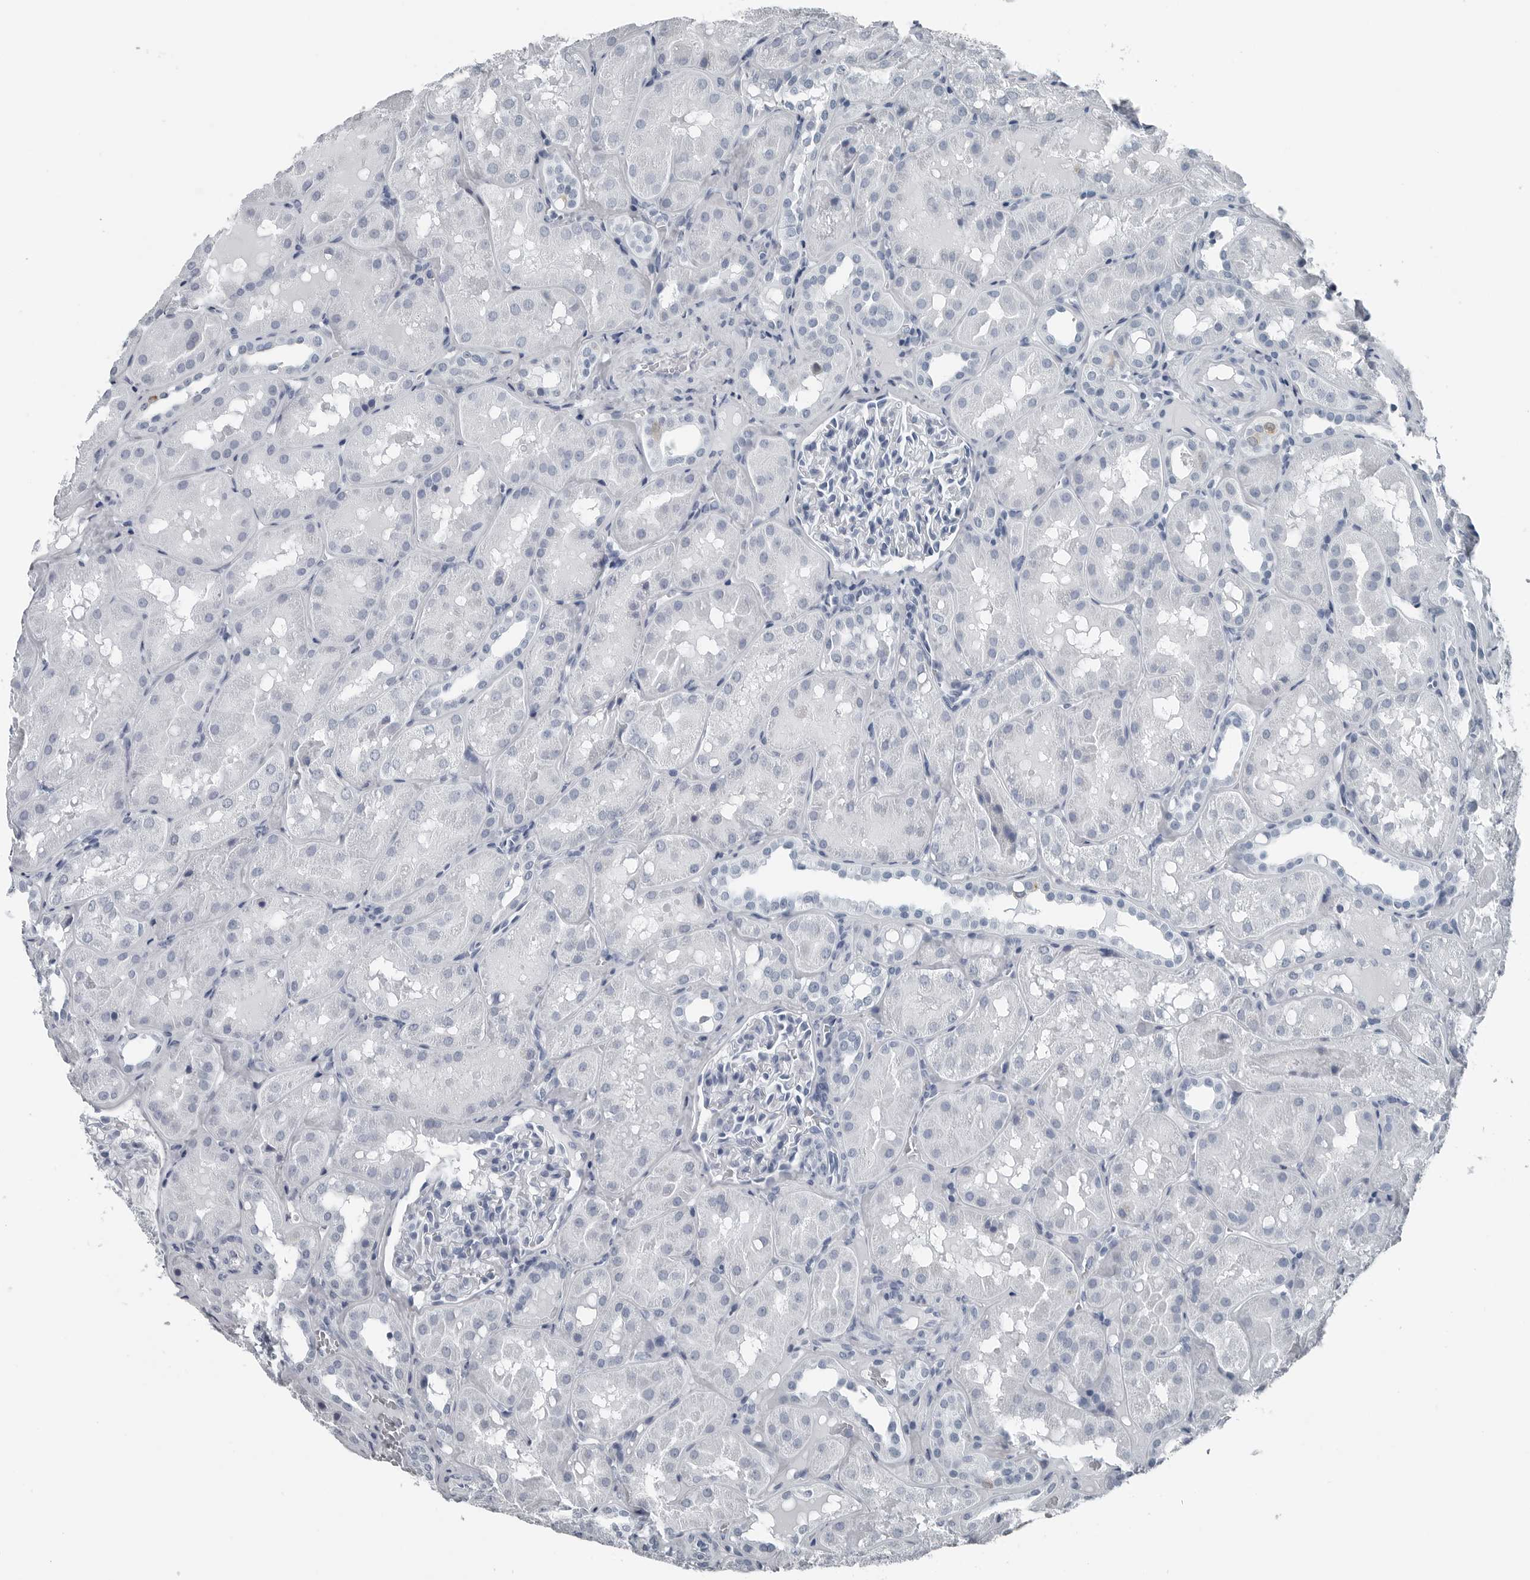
{"staining": {"intensity": "negative", "quantity": "none", "location": "none"}, "tissue": "kidney", "cell_type": "Cells in glomeruli", "image_type": "normal", "snomed": [{"axis": "morphology", "description": "Normal tissue, NOS"}, {"axis": "topography", "description": "Kidney"}], "caption": "Benign kidney was stained to show a protein in brown. There is no significant expression in cells in glomeruli. Nuclei are stained in blue.", "gene": "SPINK1", "patient": {"sex": "male", "age": 16}}